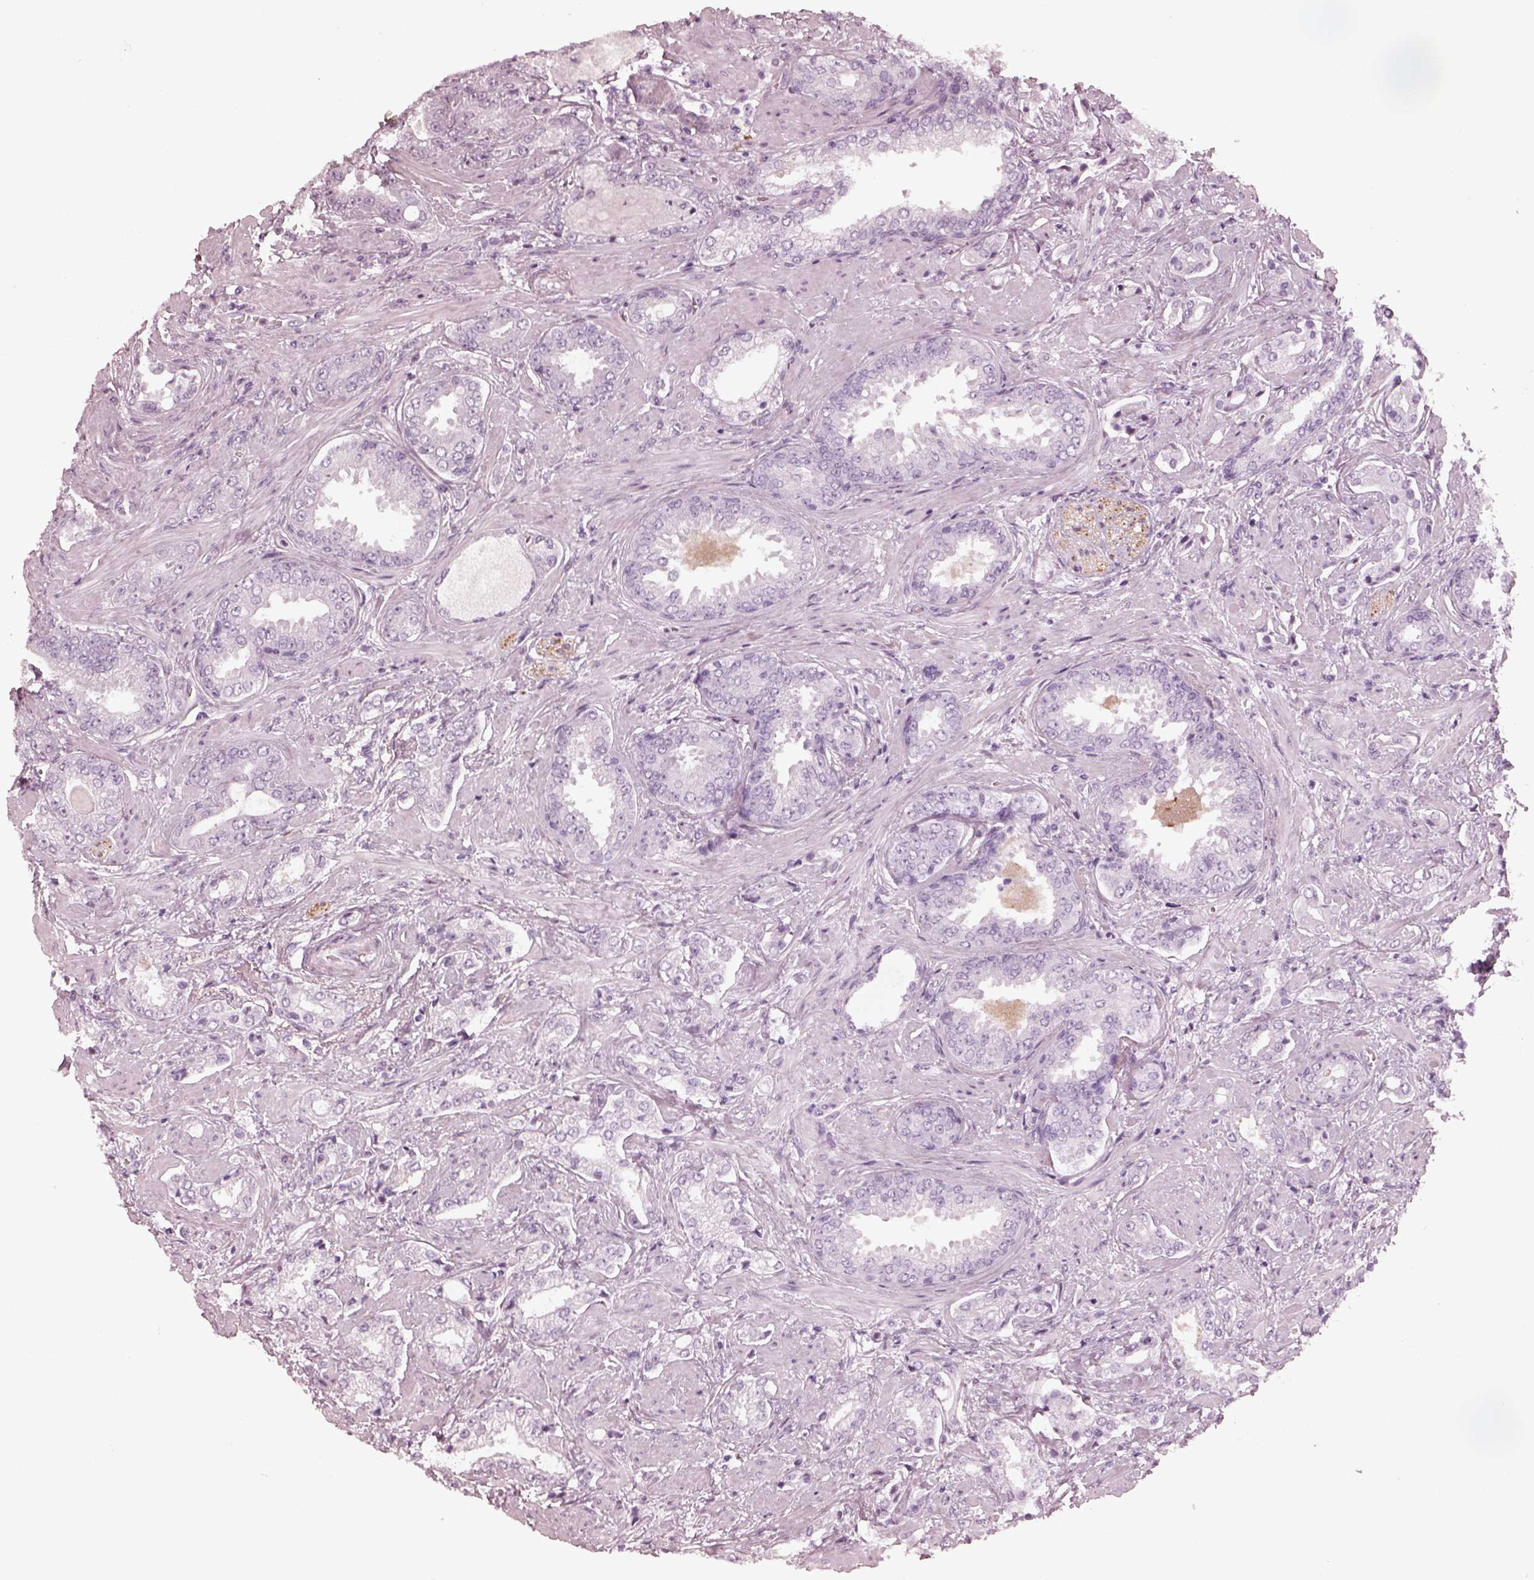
{"staining": {"intensity": "negative", "quantity": "none", "location": "none"}, "tissue": "prostate cancer", "cell_type": "Tumor cells", "image_type": "cancer", "snomed": [{"axis": "morphology", "description": "Adenocarcinoma, Low grade"}, {"axis": "topography", "description": "Prostate"}], "caption": "The immunohistochemistry (IHC) photomicrograph has no significant expression in tumor cells of prostate cancer (adenocarcinoma (low-grade)) tissue. The staining is performed using DAB (3,3'-diaminobenzidine) brown chromogen with nuclei counter-stained in using hematoxylin.", "gene": "OPN4", "patient": {"sex": "male", "age": 61}}